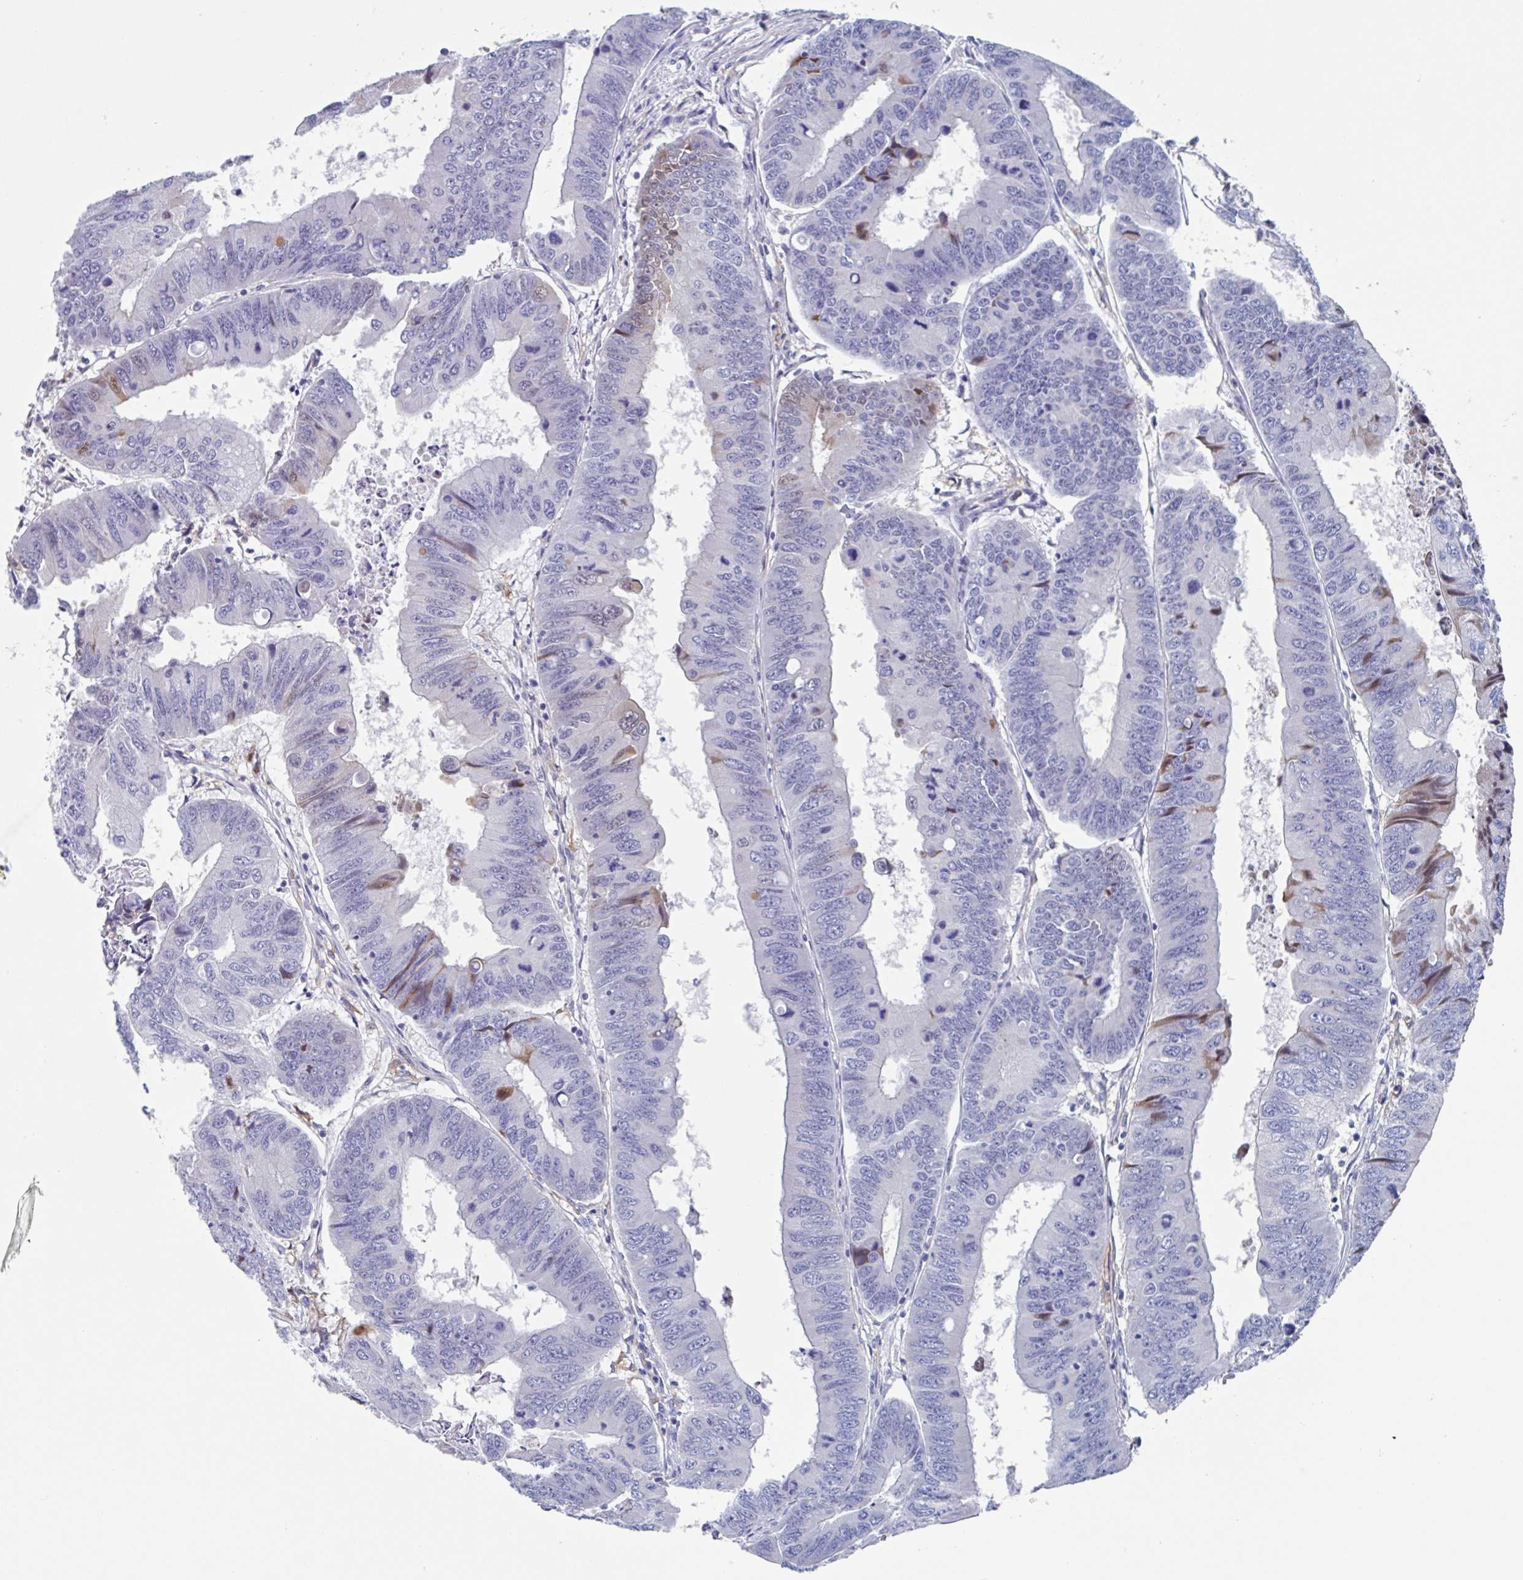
{"staining": {"intensity": "negative", "quantity": "none", "location": "none"}, "tissue": "colorectal cancer", "cell_type": "Tumor cells", "image_type": "cancer", "snomed": [{"axis": "morphology", "description": "Adenocarcinoma, NOS"}, {"axis": "topography", "description": "Colon"}], "caption": "The micrograph shows no significant positivity in tumor cells of colorectal adenocarcinoma.", "gene": "FCGR3A", "patient": {"sex": "male", "age": 53}}